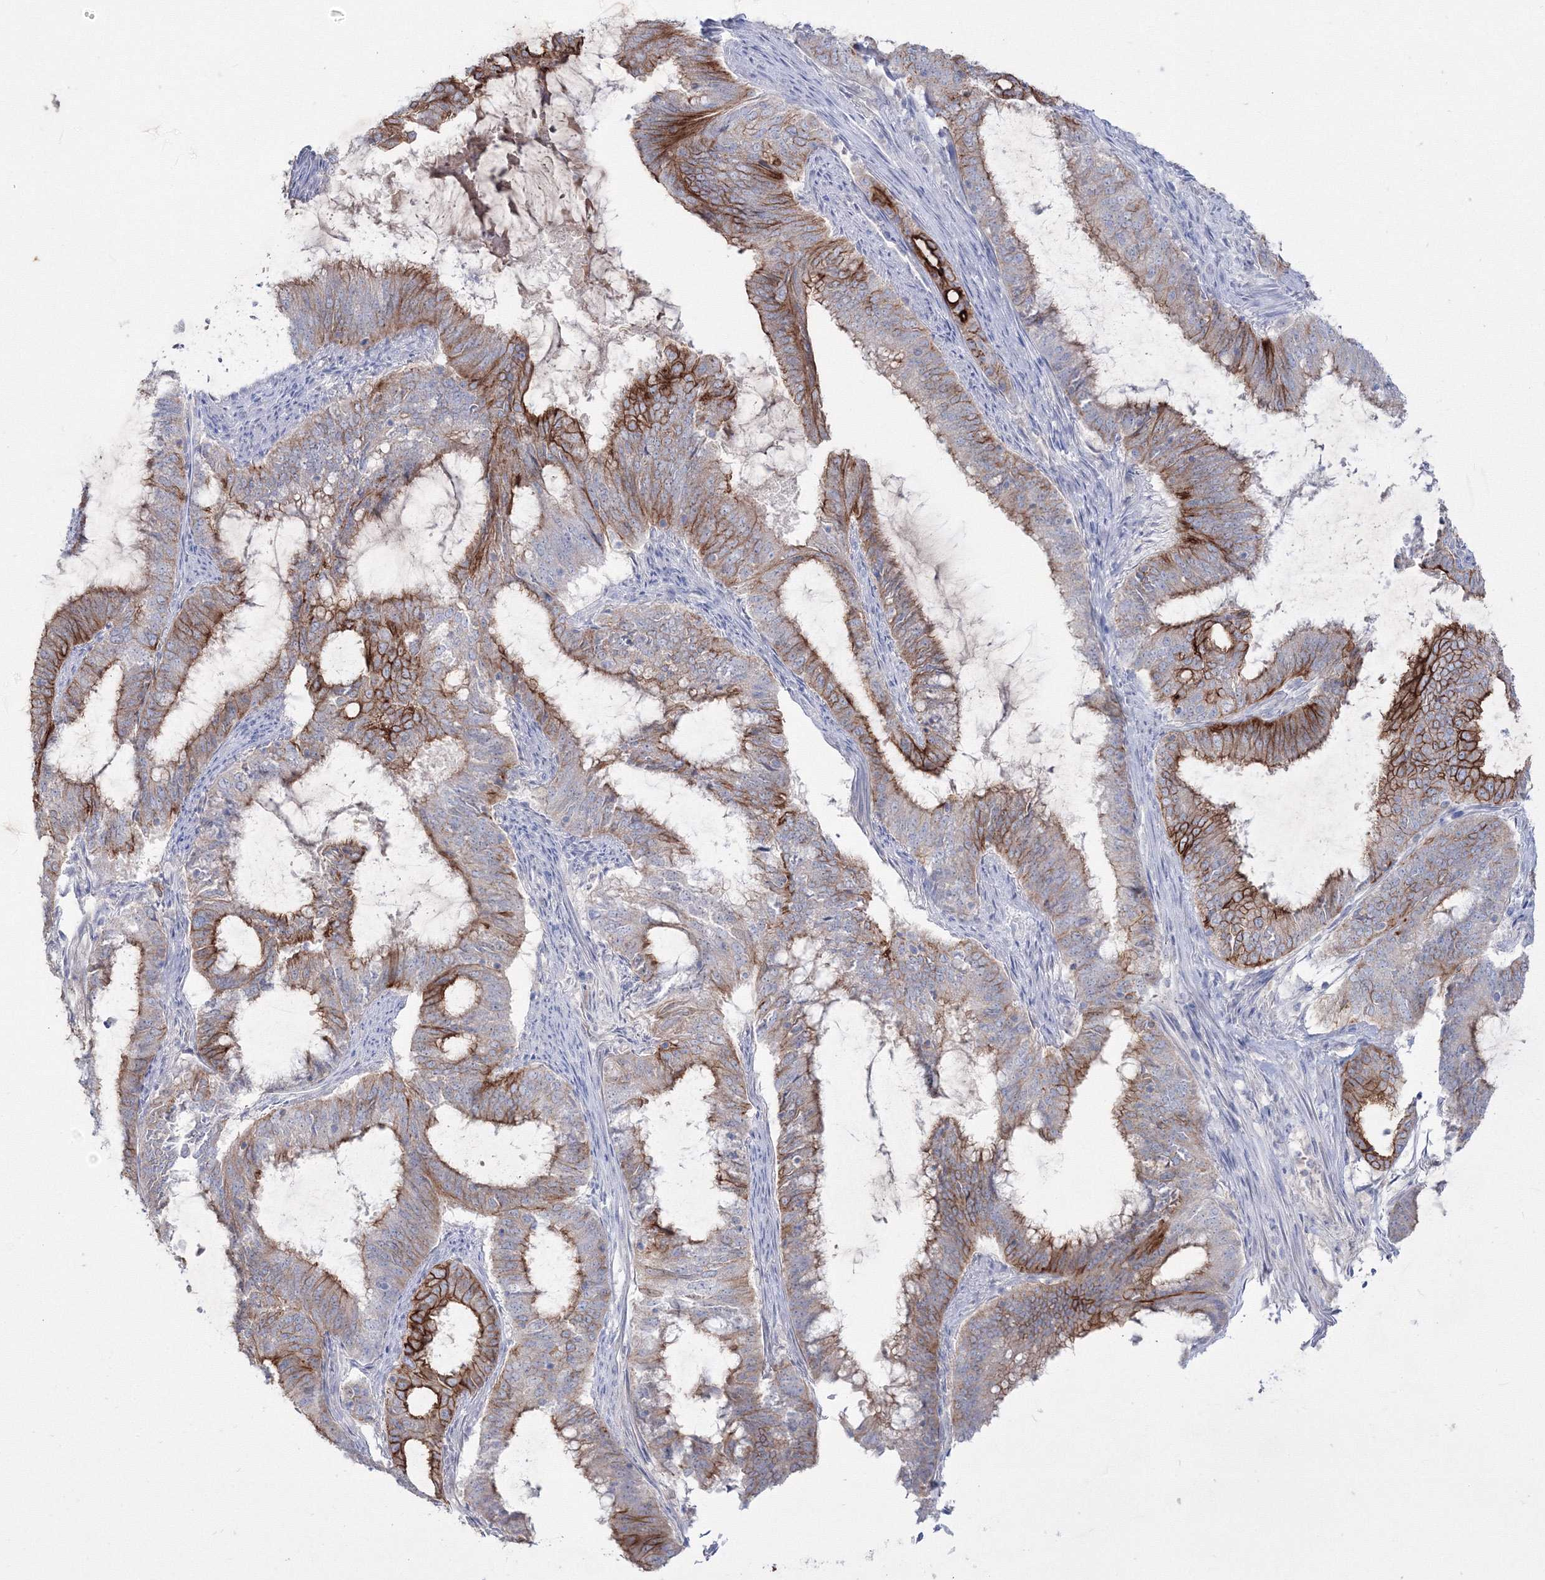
{"staining": {"intensity": "strong", "quantity": ">75%", "location": "cytoplasmic/membranous"}, "tissue": "endometrial cancer", "cell_type": "Tumor cells", "image_type": "cancer", "snomed": [{"axis": "morphology", "description": "Adenocarcinoma, NOS"}, {"axis": "topography", "description": "Endometrium"}], "caption": "Human endometrial cancer (adenocarcinoma) stained for a protein (brown) demonstrates strong cytoplasmic/membranous positive staining in about >75% of tumor cells.", "gene": "TMEM139", "patient": {"sex": "female", "age": 51}}